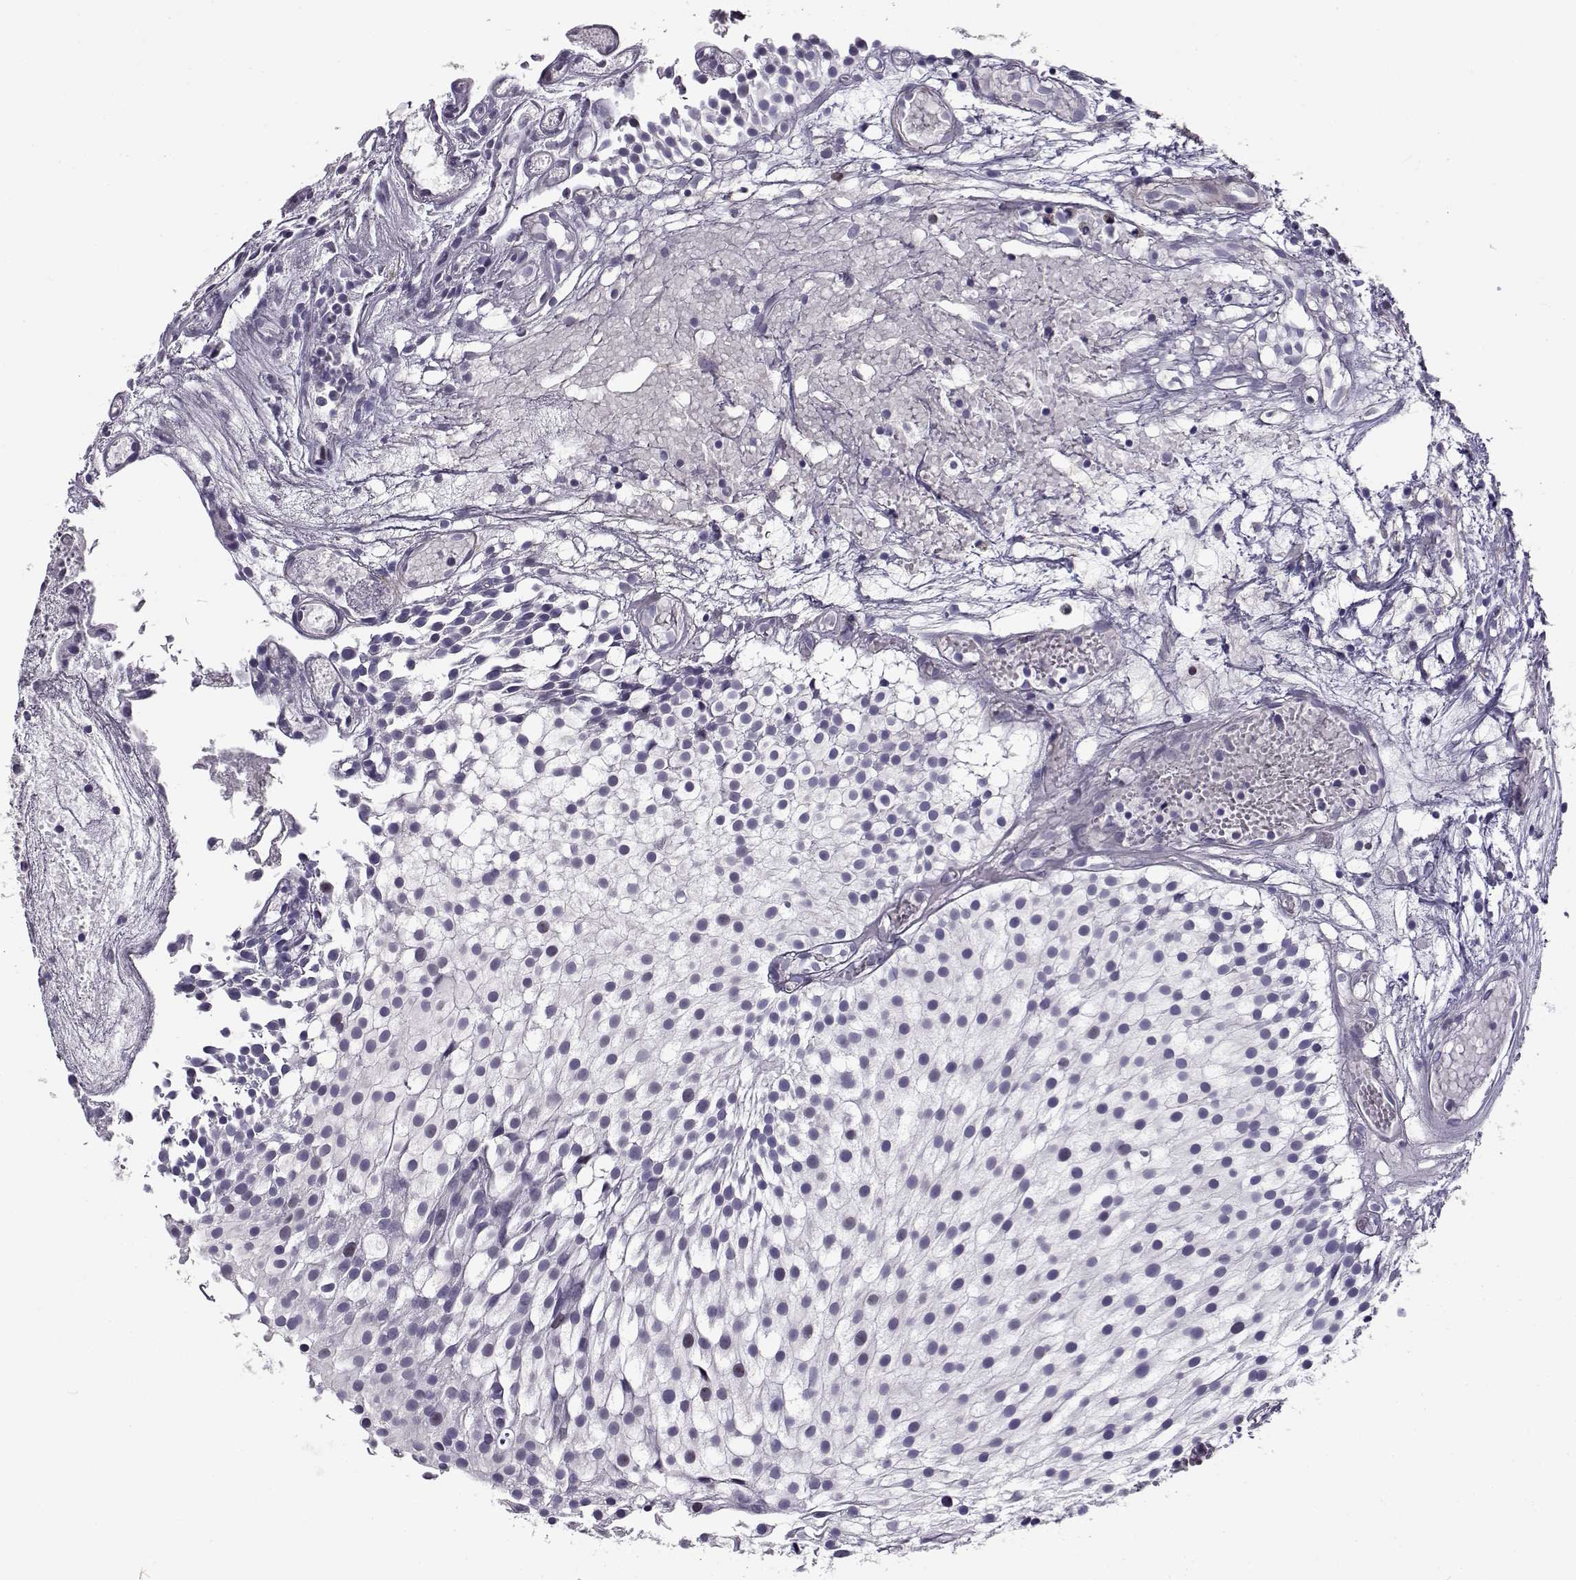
{"staining": {"intensity": "negative", "quantity": "none", "location": "none"}, "tissue": "urothelial cancer", "cell_type": "Tumor cells", "image_type": "cancer", "snomed": [{"axis": "morphology", "description": "Urothelial carcinoma, Low grade"}, {"axis": "topography", "description": "Urinary bladder"}], "caption": "Urothelial cancer was stained to show a protein in brown. There is no significant positivity in tumor cells. The staining was performed using DAB to visualize the protein expression in brown, while the nuclei were stained in blue with hematoxylin (Magnification: 20x).", "gene": "NPW", "patient": {"sex": "male", "age": 79}}